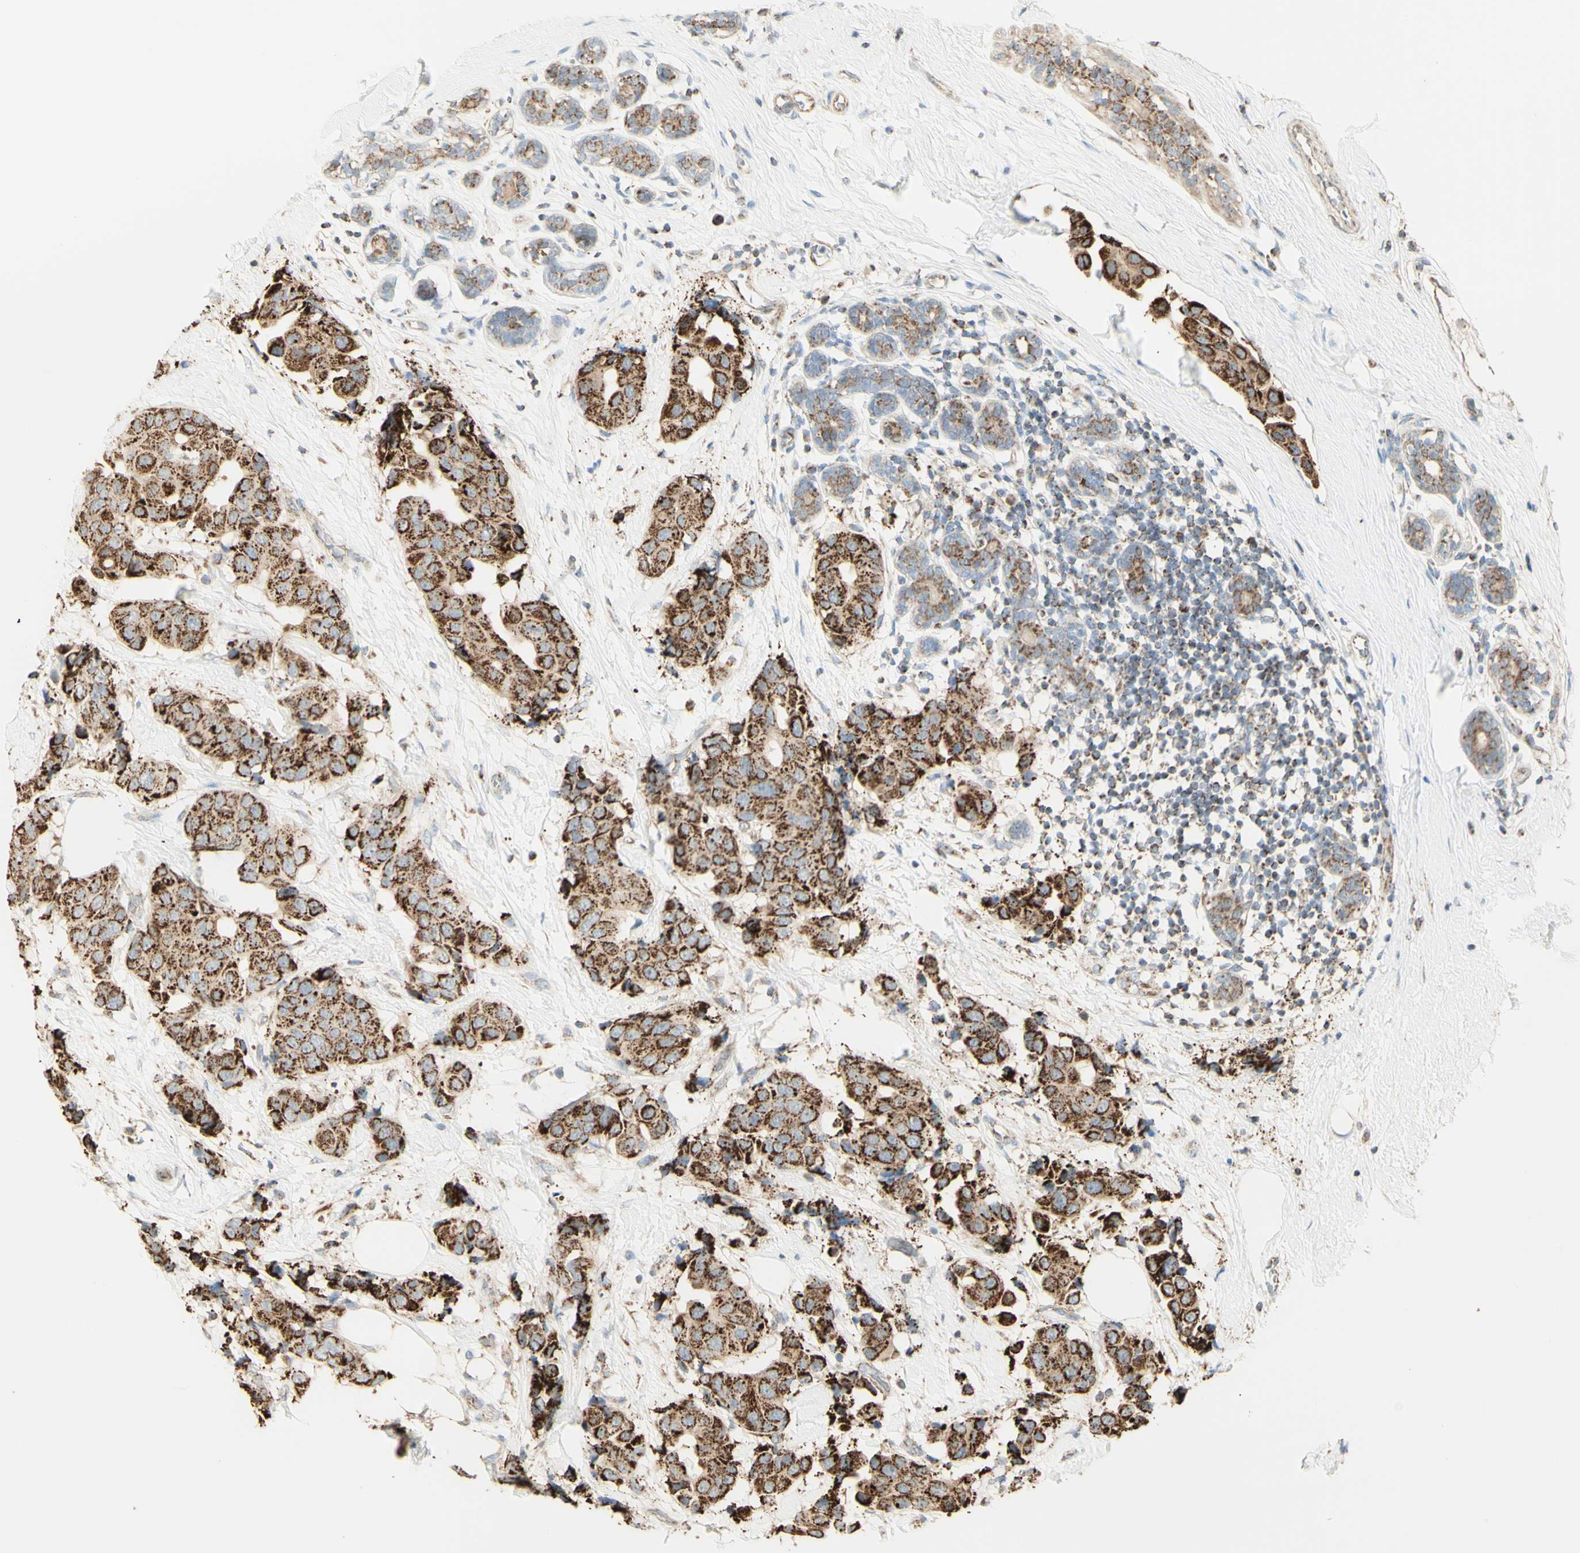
{"staining": {"intensity": "strong", "quantity": ">75%", "location": "cytoplasmic/membranous"}, "tissue": "breast cancer", "cell_type": "Tumor cells", "image_type": "cancer", "snomed": [{"axis": "morphology", "description": "Normal tissue, NOS"}, {"axis": "morphology", "description": "Duct carcinoma"}, {"axis": "topography", "description": "Breast"}], "caption": "Protein analysis of invasive ductal carcinoma (breast) tissue exhibits strong cytoplasmic/membranous positivity in approximately >75% of tumor cells.", "gene": "LETM1", "patient": {"sex": "female", "age": 39}}